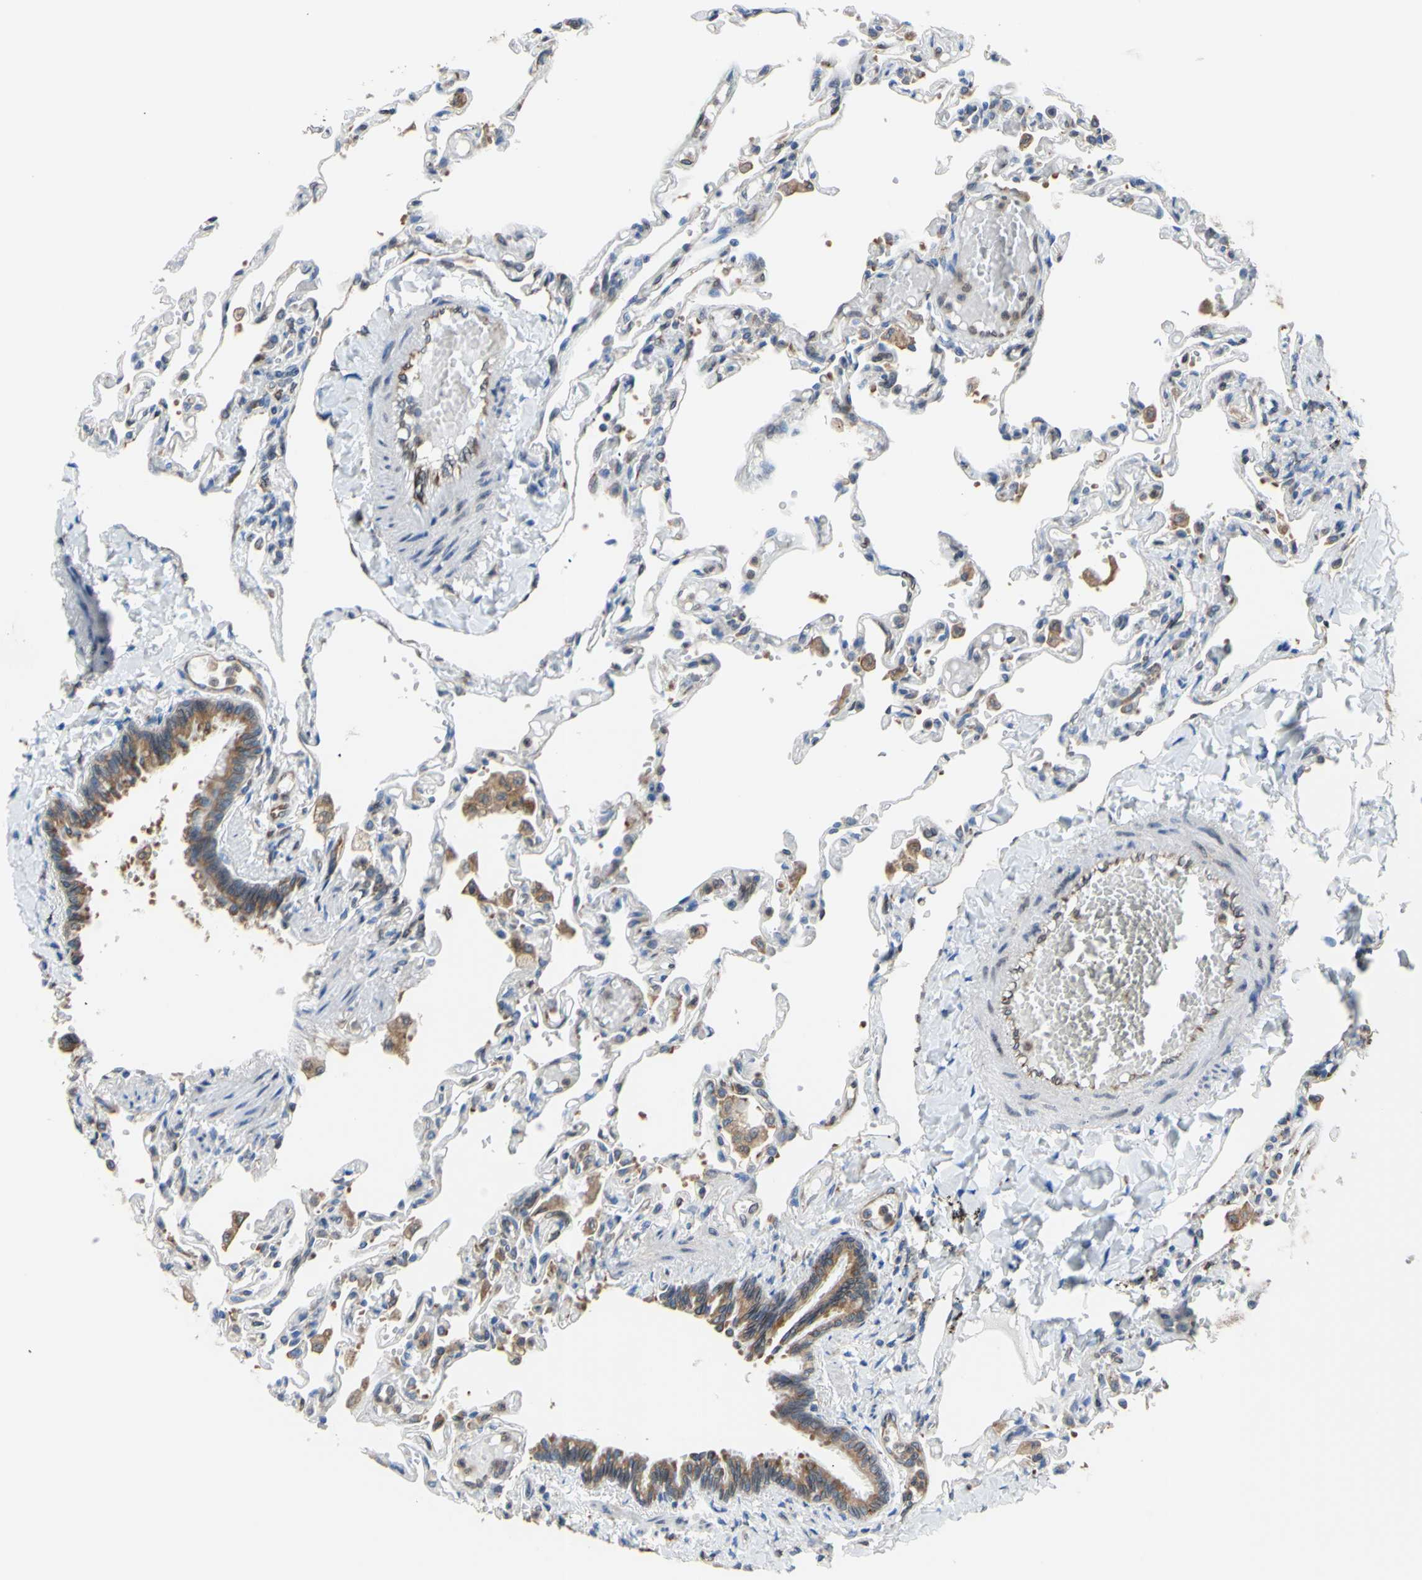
{"staining": {"intensity": "weak", "quantity": "<25%", "location": "cytoplasmic/membranous"}, "tissue": "lung", "cell_type": "Alveolar cells", "image_type": "normal", "snomed": [{"axis": "morphology", "description": "Normal tissue, NOS"}, {"axis": "topography", "description": "Lung"}], "caption": "The histopathology image exhibits no staining of alveolar cells in unremarkable lung. (DAB IHC, high magnification).", "gene": "MGST2", "patient": {"sex": "male", "age": 21}}